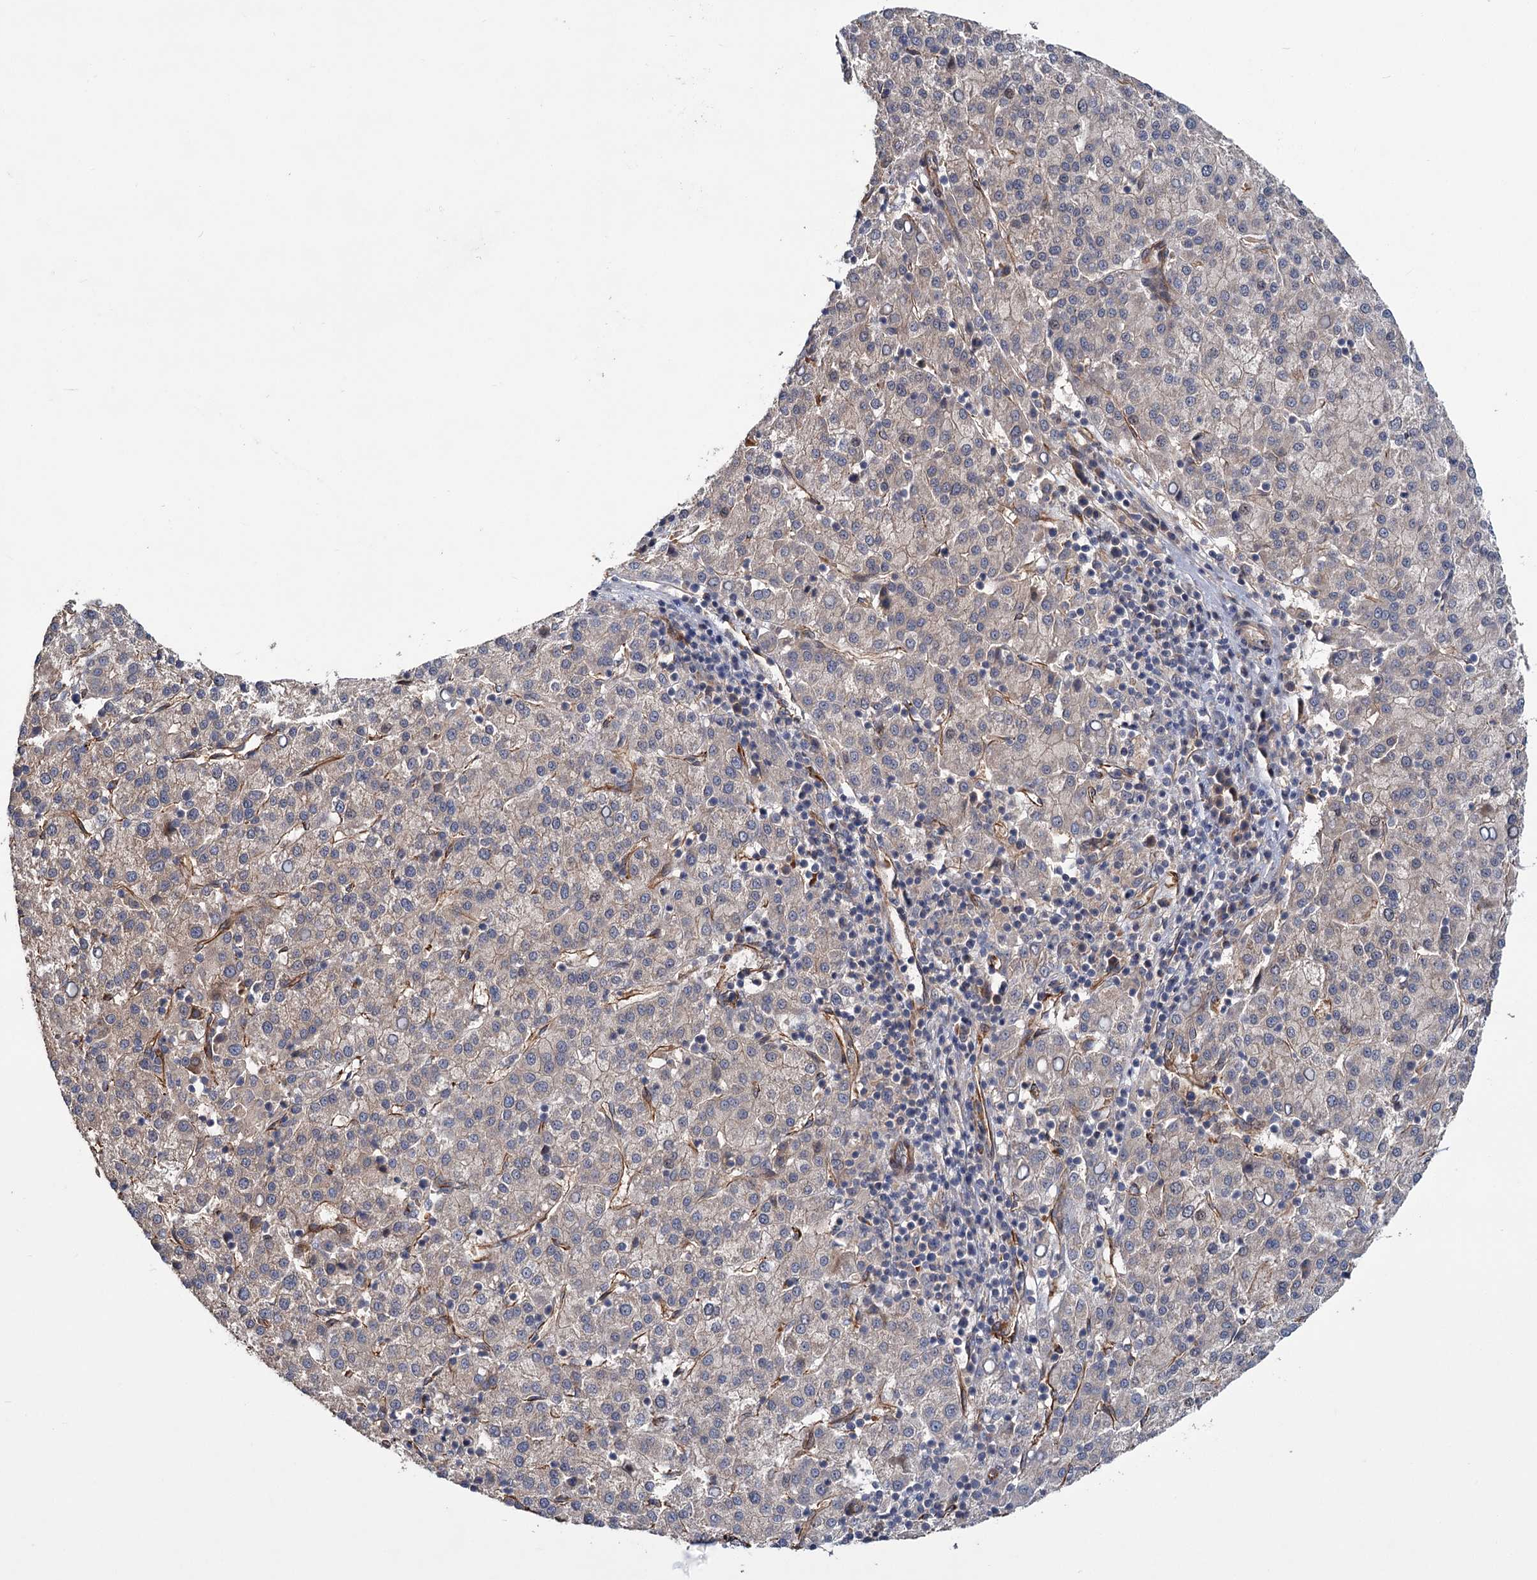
{"staining": {"intensity": "moderate", "quantity": "25%-75%", "location": "cytoplasmic/membranous"}, "tissue": "liver cancer", "cell_type": "Tumor cells", "image_type": "cancer", "snomed": [{"axis": "morphology", "description": "Carcinoma, Hepatocellular, NOS"}, {"axis": "topography", "description": "Liver"}], "caption": "Protein staining exhibits moderate cytoplasmic/membranous positivity in approximately 25%-75% of tumor cells in liver hepatocellular carcinoma. The staining is performed using DAB brown chromogen to label protein expression. The nuclei are counter-stained blue using hematoxylin.", "gene": "PKN2", "patient": {"sex": "female", "age": 58}}